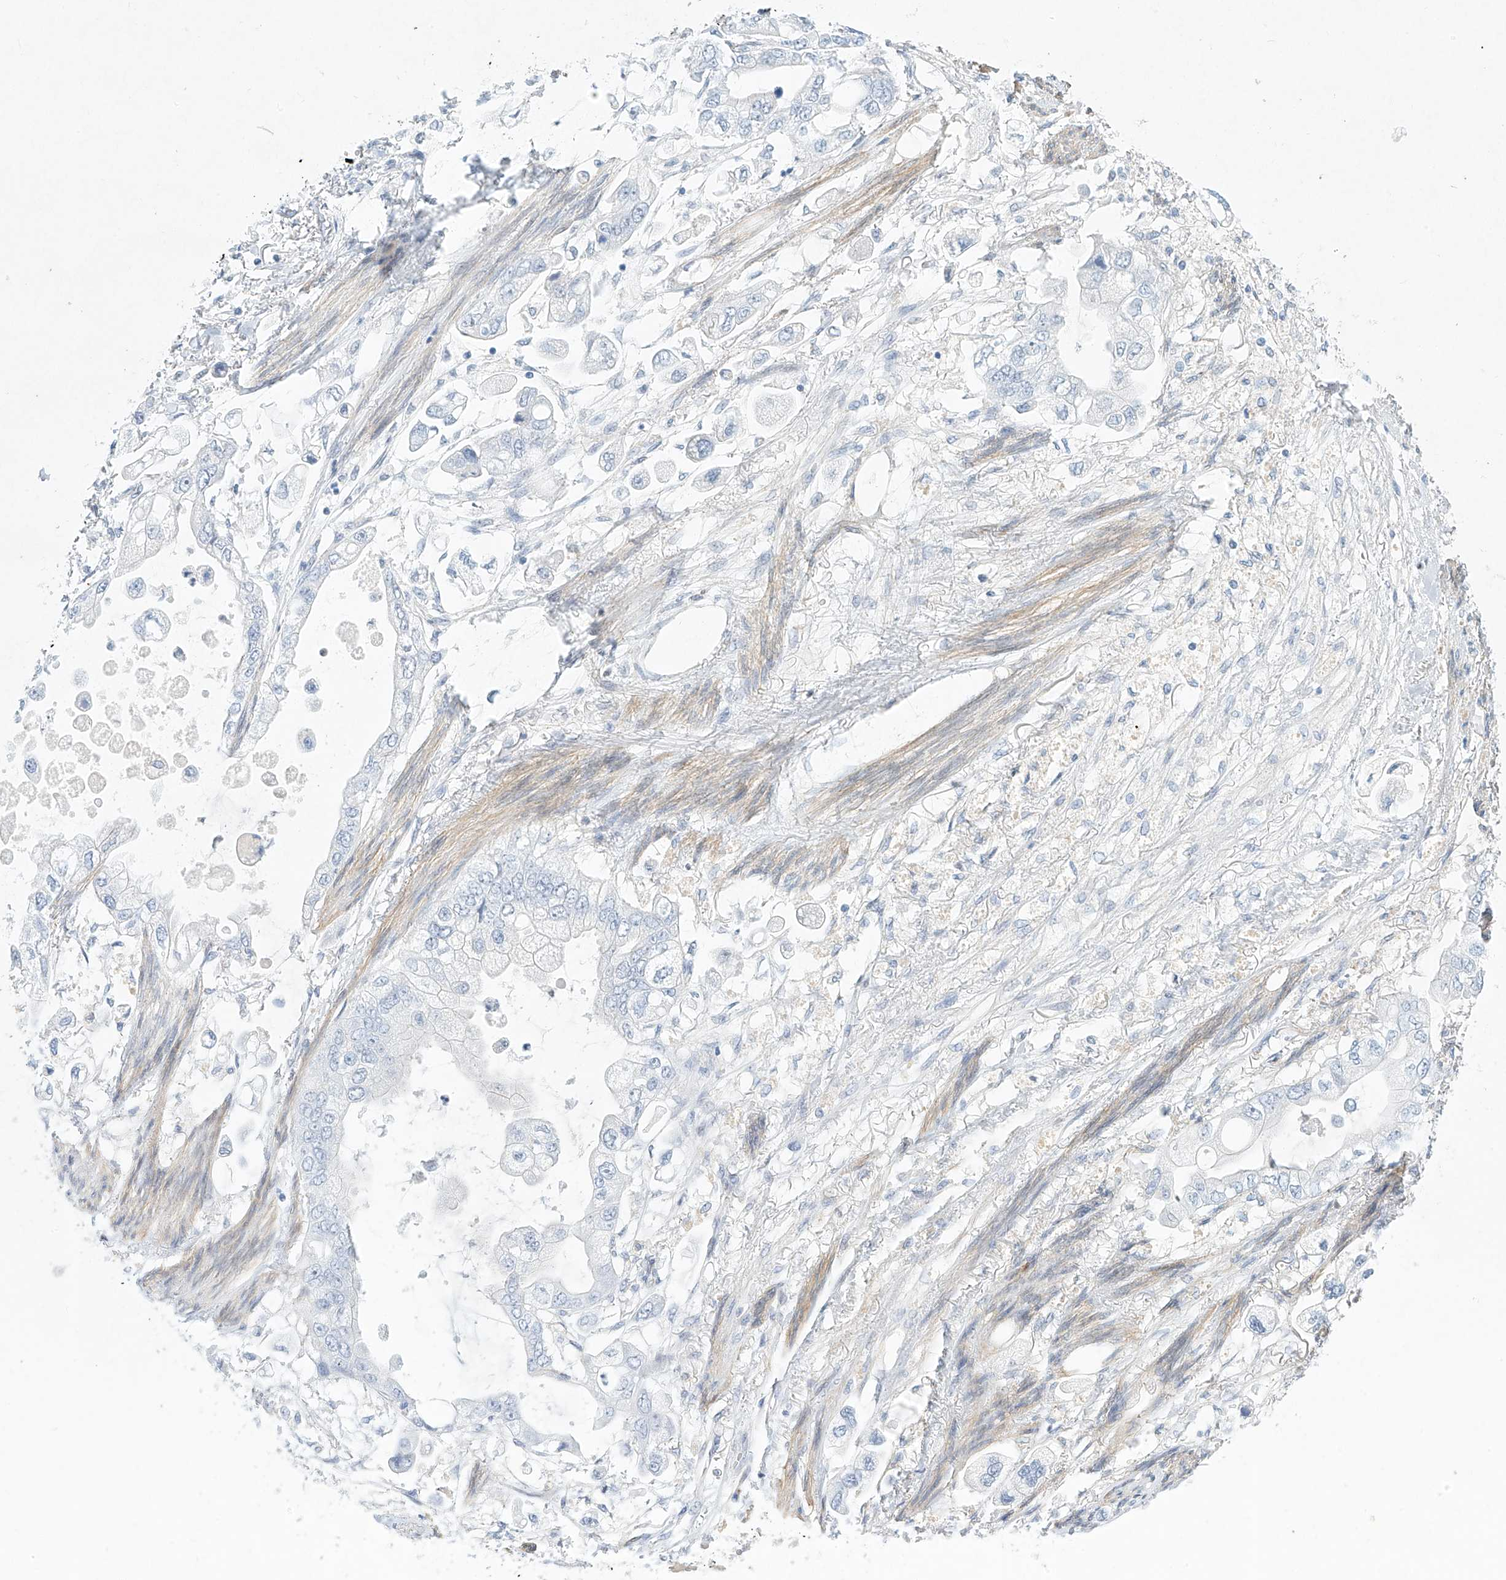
{"staining": {"intensity": "negative", "quantity": "none", "location": "none"}, "tissue": "stomach cancer", "cell_type": "Tumor cells", "image_type": "cancer", "snomed": [{"axis": "morphology", "description": "Adenocarcinoma, NOS"}, {"axis": "topography", "description": "Stomach"}], "caption": "Immunohistochemistry micrograph of adenocarcinoma (stomach) stained for a protein (brown), which exhibits no positivity in tumor cells.", "gene": "REEP2", "patient": {"sex": "male", "age": 62}}